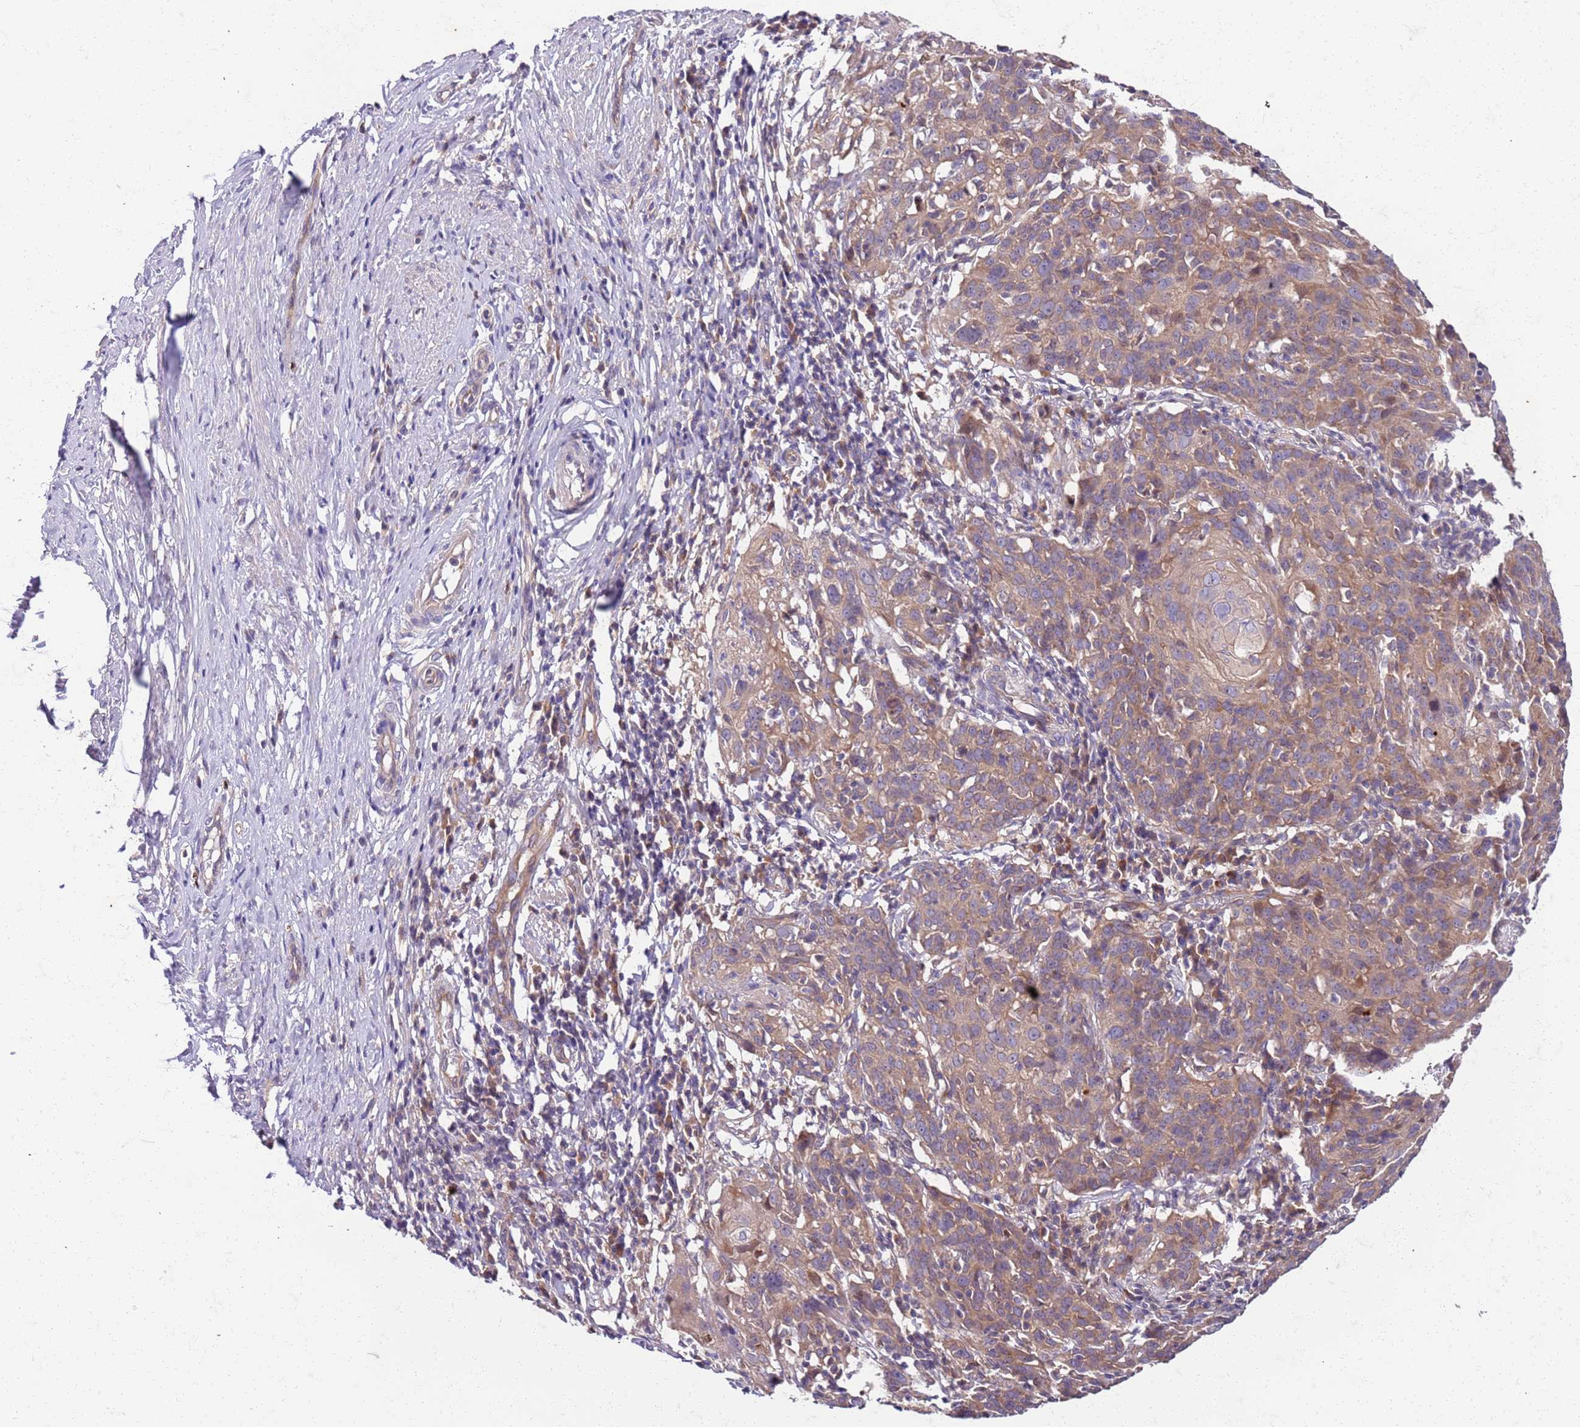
{"staining": {"intensity": "weak", "quantity": ">75%", "location": "cytoplasmic/membranous"}, "tissue": "cervical cancer", "cell_type": "Tumor cells", "image_type": "cancer", "snomed": [{"axis": "morphology", "description": "Squamous cell carcinoma, NOS"}, {"axis": "topography", "description": "Cervix"}], "caption": "DAB immunohistochemical staining of human cervical cancer (squamous cell carcinoma) shows weak cytoplasmic/membranous protein staining in approximately >75% of tumor cells.", "gene": "OSBP", "patient": {"sex": "female", "age": 50}}